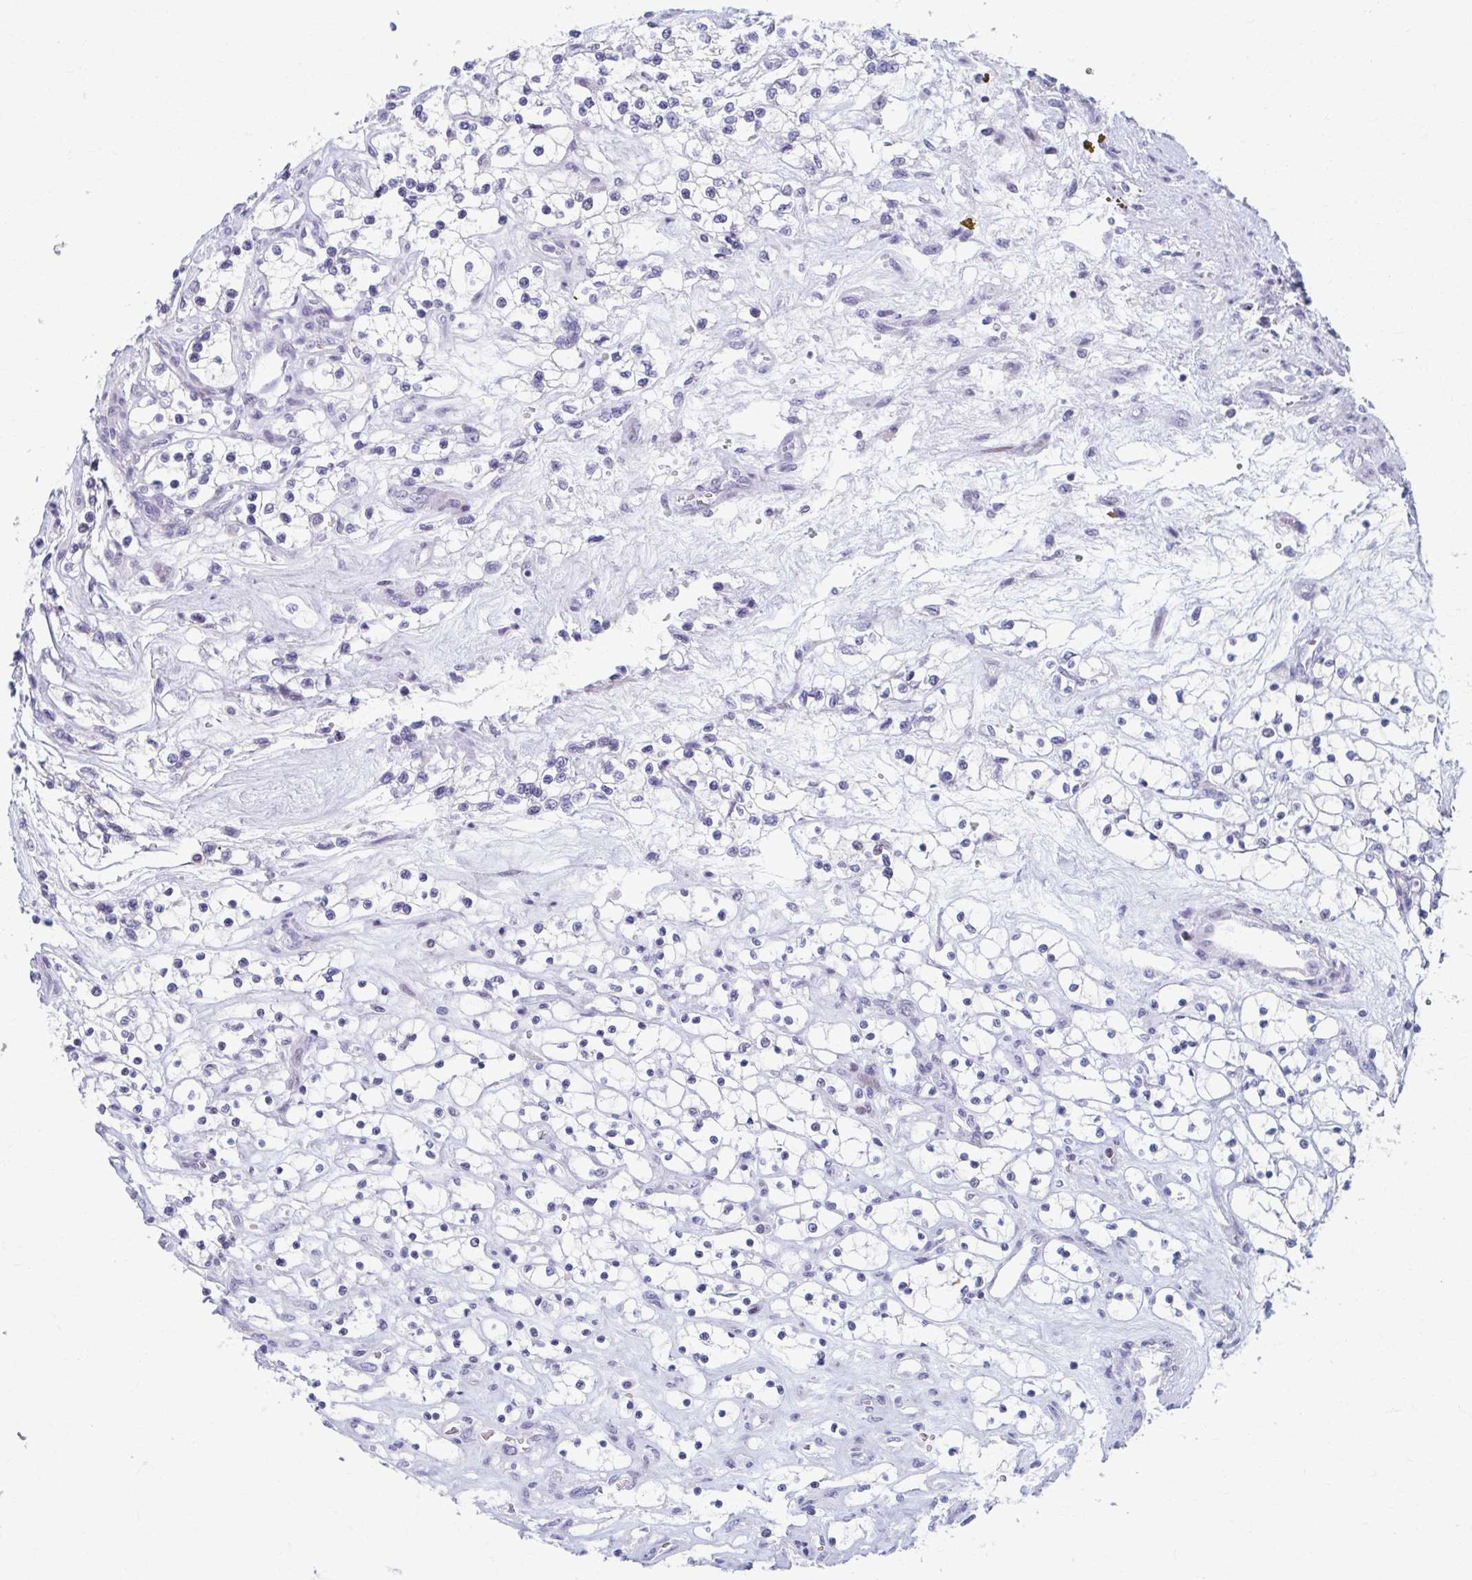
{"staining": {"intensity": "negative", "quantity": "none", "location": "none"}, "tissue": "renal cancer", "cell_type": "Tumor cells", "image_type": "cancer", "snomed": [{"axis": "morphology", "description": "Adenocarcinoma, NOS"}, {"axis": "topography", "description": "Kidney"}], "caption": "Immunohistochemistry (IHC) photomicrograph of neoplastic tissue: renal adenocarcinoma stained with DAB (3,3'-diaminobenzidine) exhibits no significant protein expression in tumor cells.", "gene": "ABHD16B", "patient": {"sex": "female", "age": 69}}